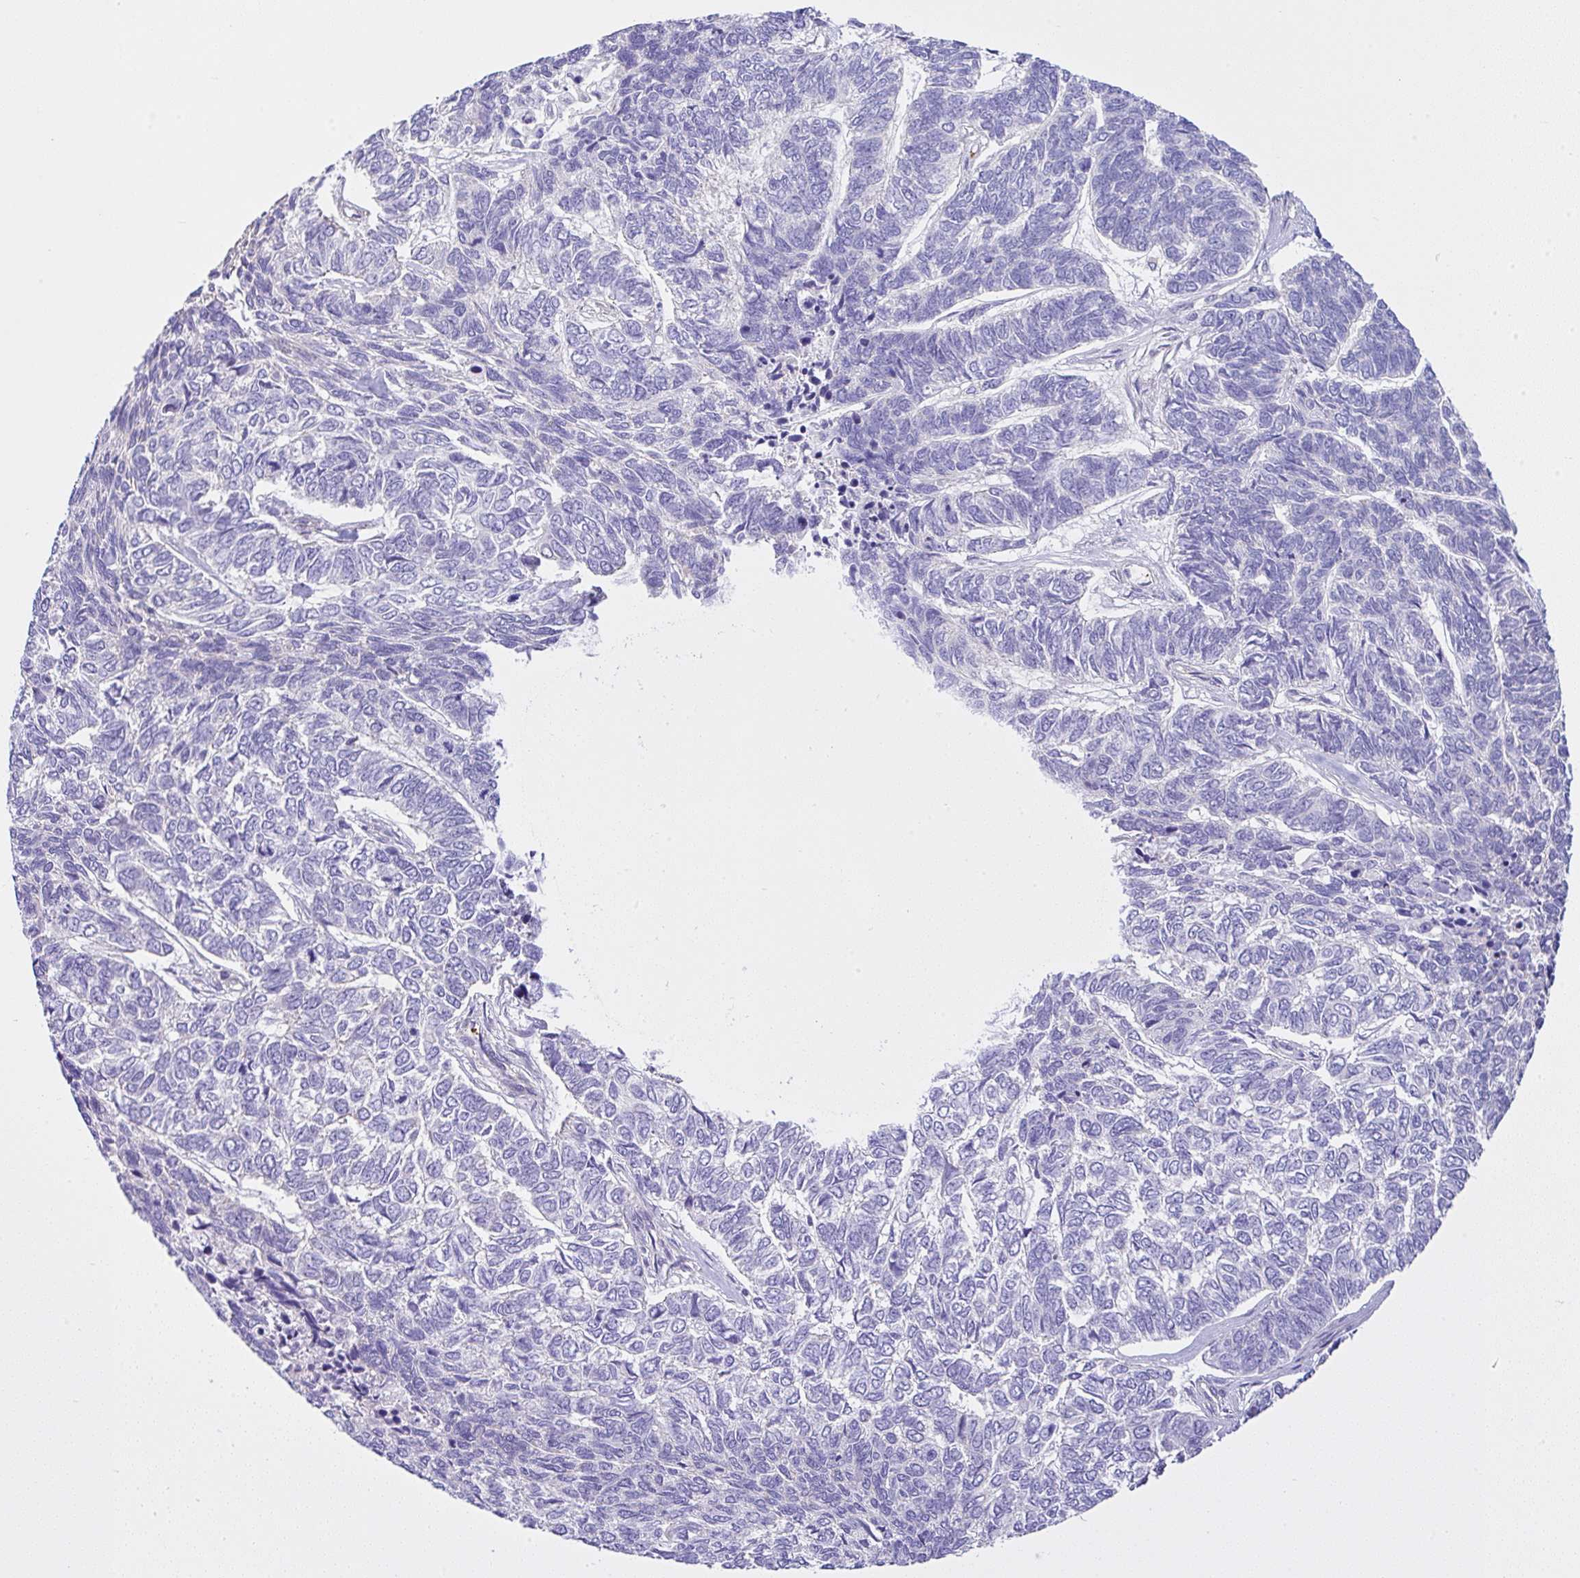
{"staining": {"intensity": "negative", "quantity": "none", "location": "none"}, "tissue": "skin cancer", "cell_type": "Tumor cells", "image_type": "cancer", "snomed": [{"axis": "morphology", "description": "Basal cell carcinoma"}, {"axis": "topography", "description": "Skin"}], "caption": "DAB (3,3'-diaminobenzidine) immunohistochemical staining of human skin cancer demonstrates no significant staining in tumor cells. (Stains: DAB (3,3'-diaminobenzidine) immunohistochemistry with hematoxylin counter stain, Microscopy: brightfield microscopy at high magnification).", "gene": "CCDC142", "patient": {"sex": "female", "age": 65}}